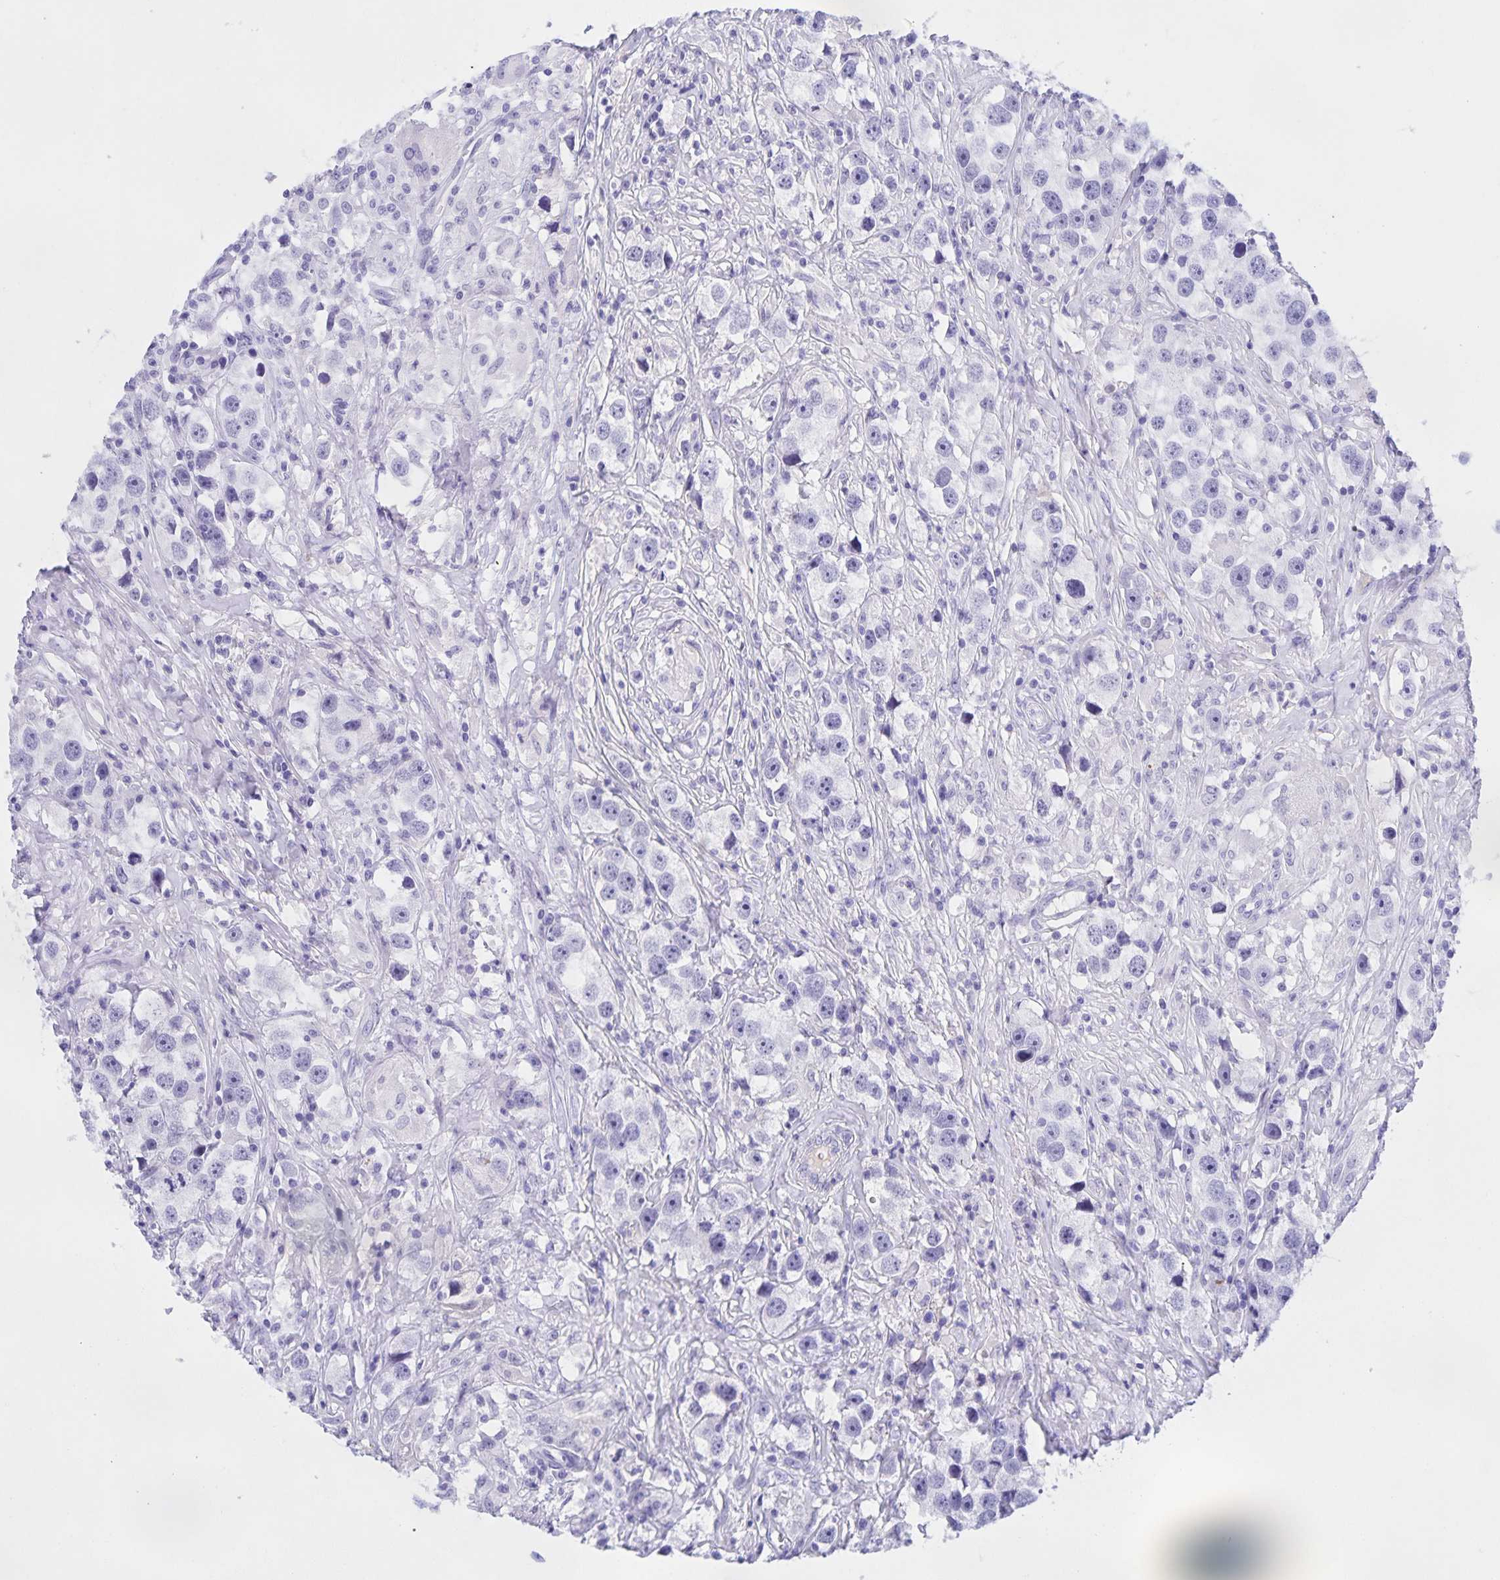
{"staining": {"intensity": "negative", "quantity": "none", "location": "none"}, "tissue": "testis cancer", "cell_type": "Tumor cells", "image_type": "cancer", "snomed": [{"axis": "morphology", "description": "Seminoma, NOS"}, {"axis": "topography", "description": "Testis"}], "caption": "Protein analysis of testis cancer displays no significant staining in tumor cells.", "gene": "CATSPER4", "patient": {"sex": "male", "age": 49}}